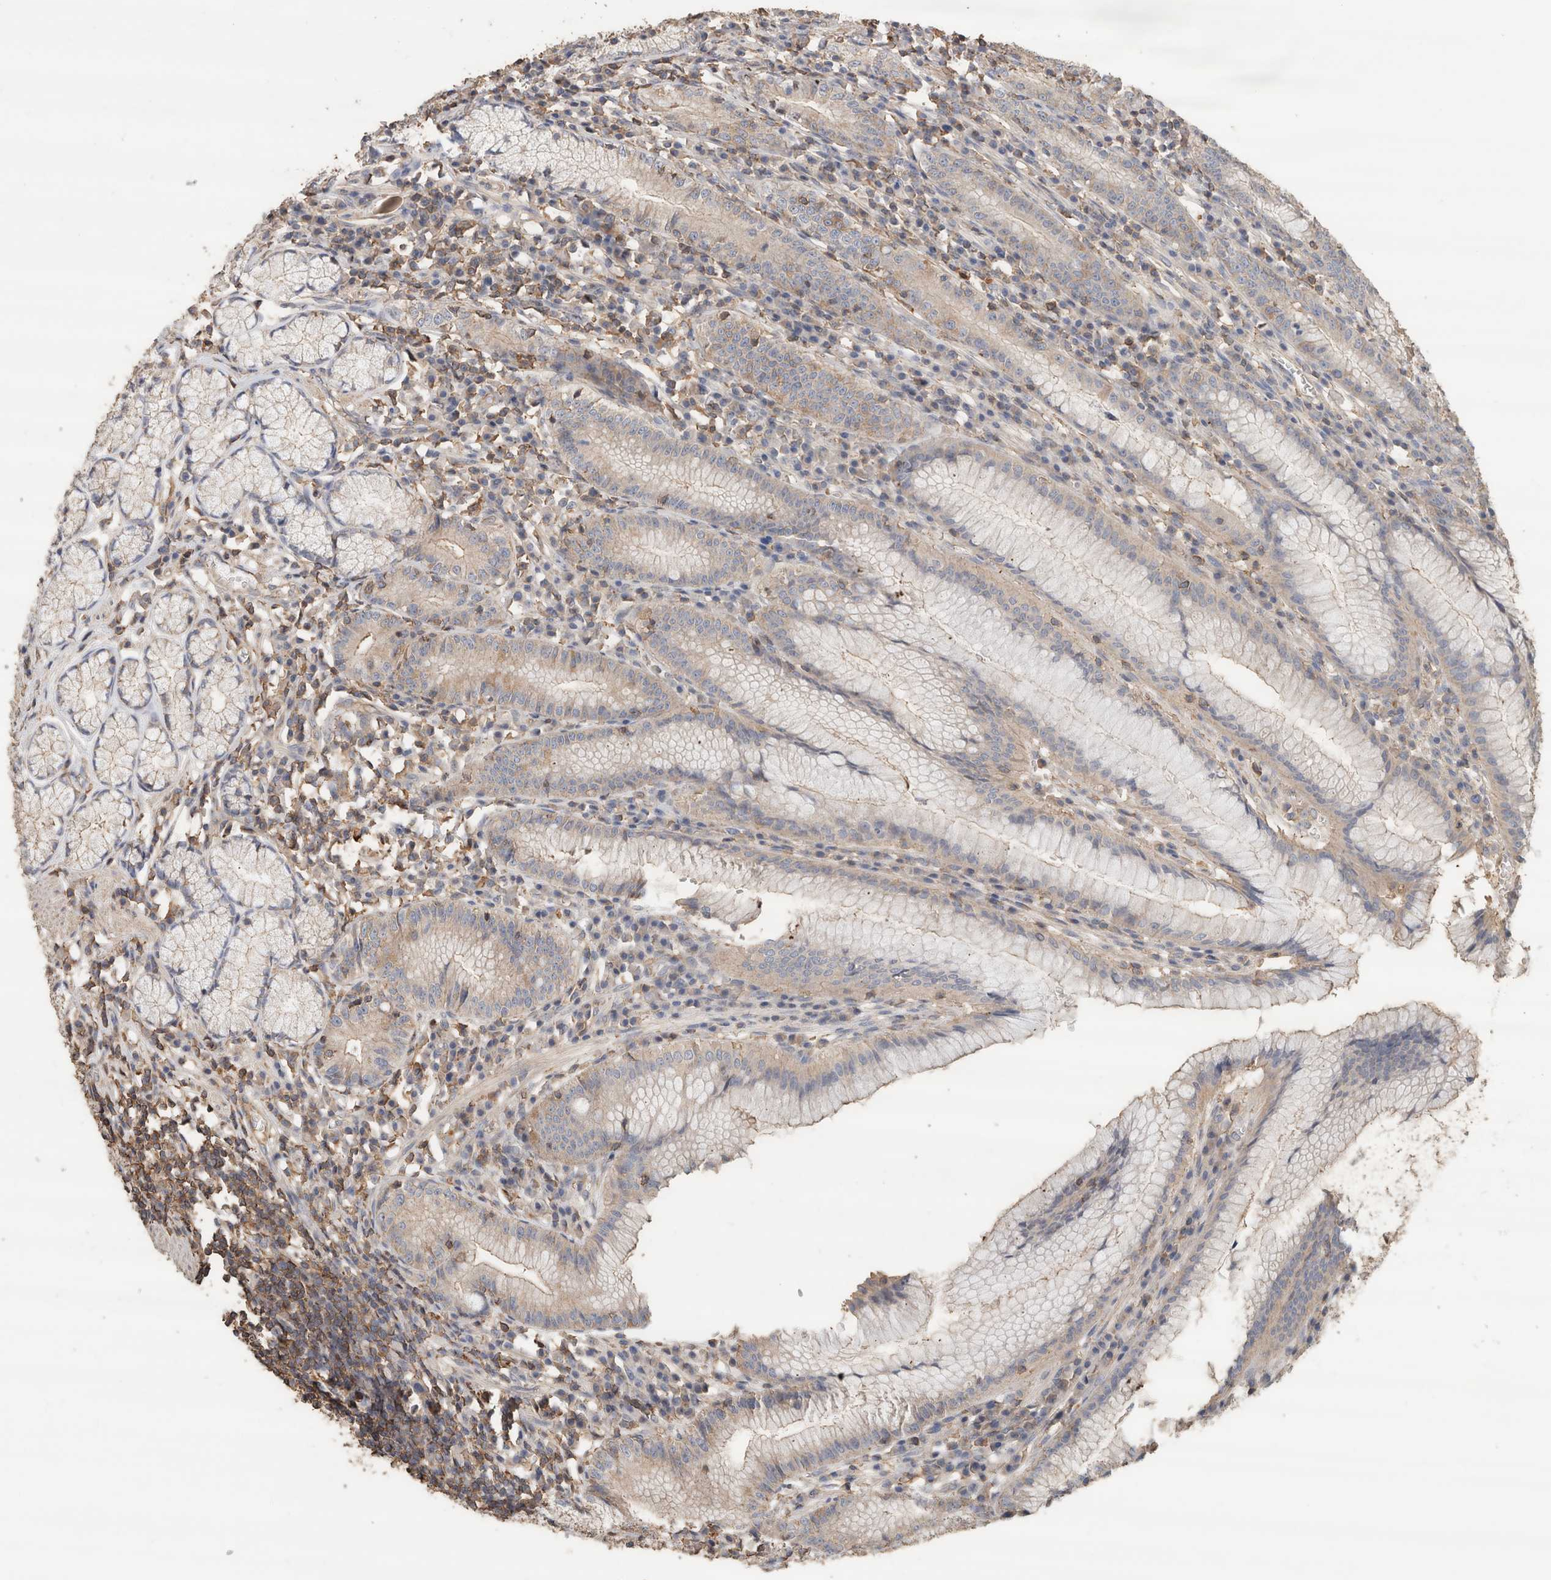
{"staining": {"intensity": "moderate", "quantity": "25%-75%", "location": "cytoplasmic/membranous"}, "tissue": "stomach", "cell_type": "Glandular cells", "image_type": "normal", "snomed": [{"axis": "morphology", "description": "Normal tissue, NOS"}, {"axis": "topography", "description": "Stomach"}], "caption": "Moderate cytoplasmic/membranous staining for a protein is appreciated in about 25%-75% of glandular cells of benign stomach using immunohistochemistry.", "gene": "EIF4G3", "patient": {"sex": "male", "age": 55}}